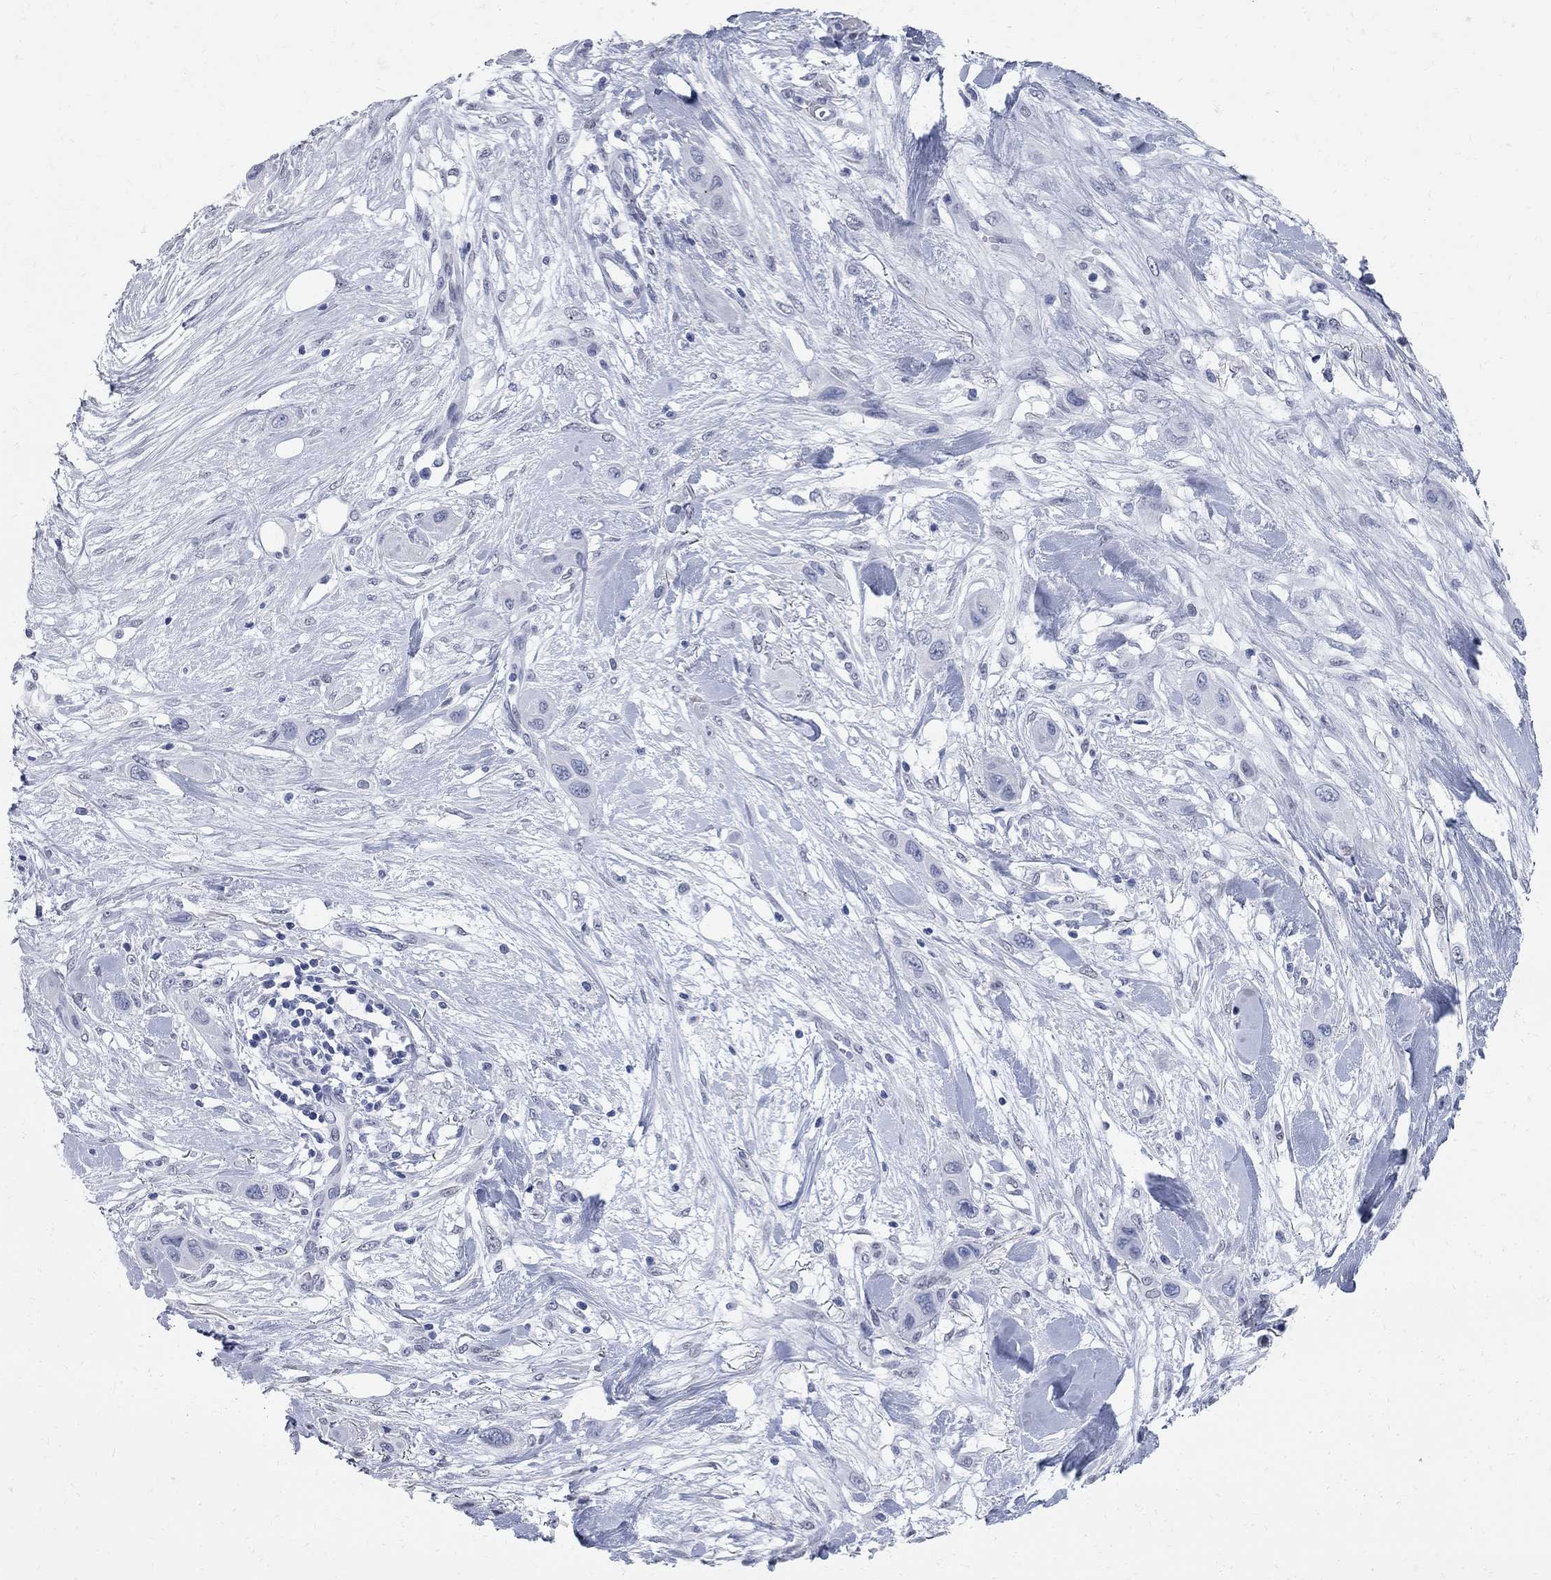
{"staining": {"intensity": "negative", "quantity": "none", "location": "none"}, "tissue": "skin cancer", "cell_type": "Tumor cells", "image_type": "cancer", "snomed": [{"axis": "morphology", "description": "Squamous cell carcinoma, NOS"}, {"axis": "topography", "description": "Skin"}], "caption": "Immunohistochemistry (IHC) of human skin cancer displays no staining in tumor cells.", "gene": "BPIFB1", "patient": {"sex": "male", "age": 79}}